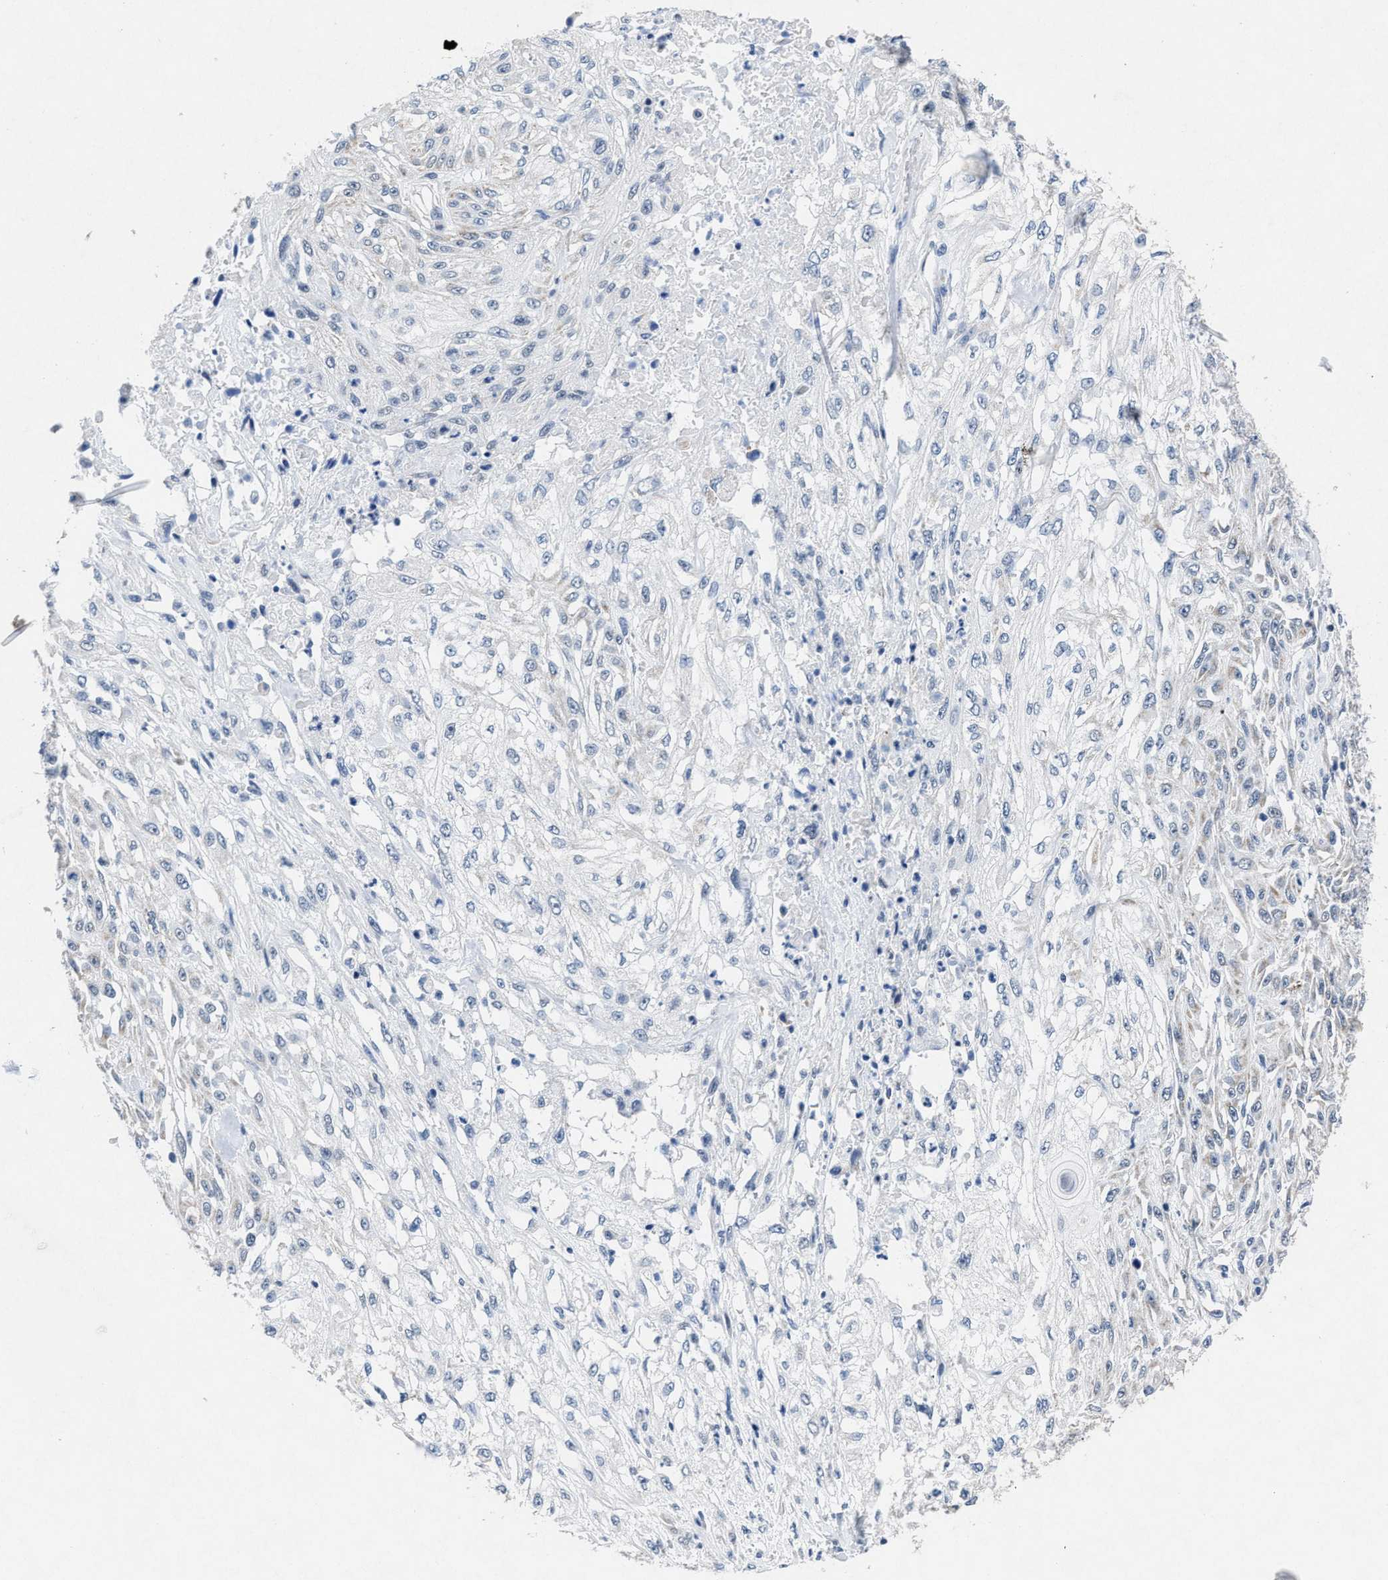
{"staining": {"intensity": "negative", "quantity": "none", "location": "none"}, "tissue": "skin cancer", "cell_type": "Tumor cells", "image_type": "cancer", "snomed": [{"axis": "morphology", "description": "Squamous cell carcinoma, NOS"}, {"axis": "morphology", "description": "Squamous cell carcinoma, metastatic, NOS"}, {"axis": "topography", "description": "Skin"}, {"axis": "topography", "description": "Lymph node"}], "caption": "This micrograph is of metastatic squamous cell carcinoma (skin) stained with IHC to label a protein in brown with the nuclei are counter-stained blue. There is no staining in tumor cells.", "gene": "ID3", "patient": {"sex": "male", "age": 75}}